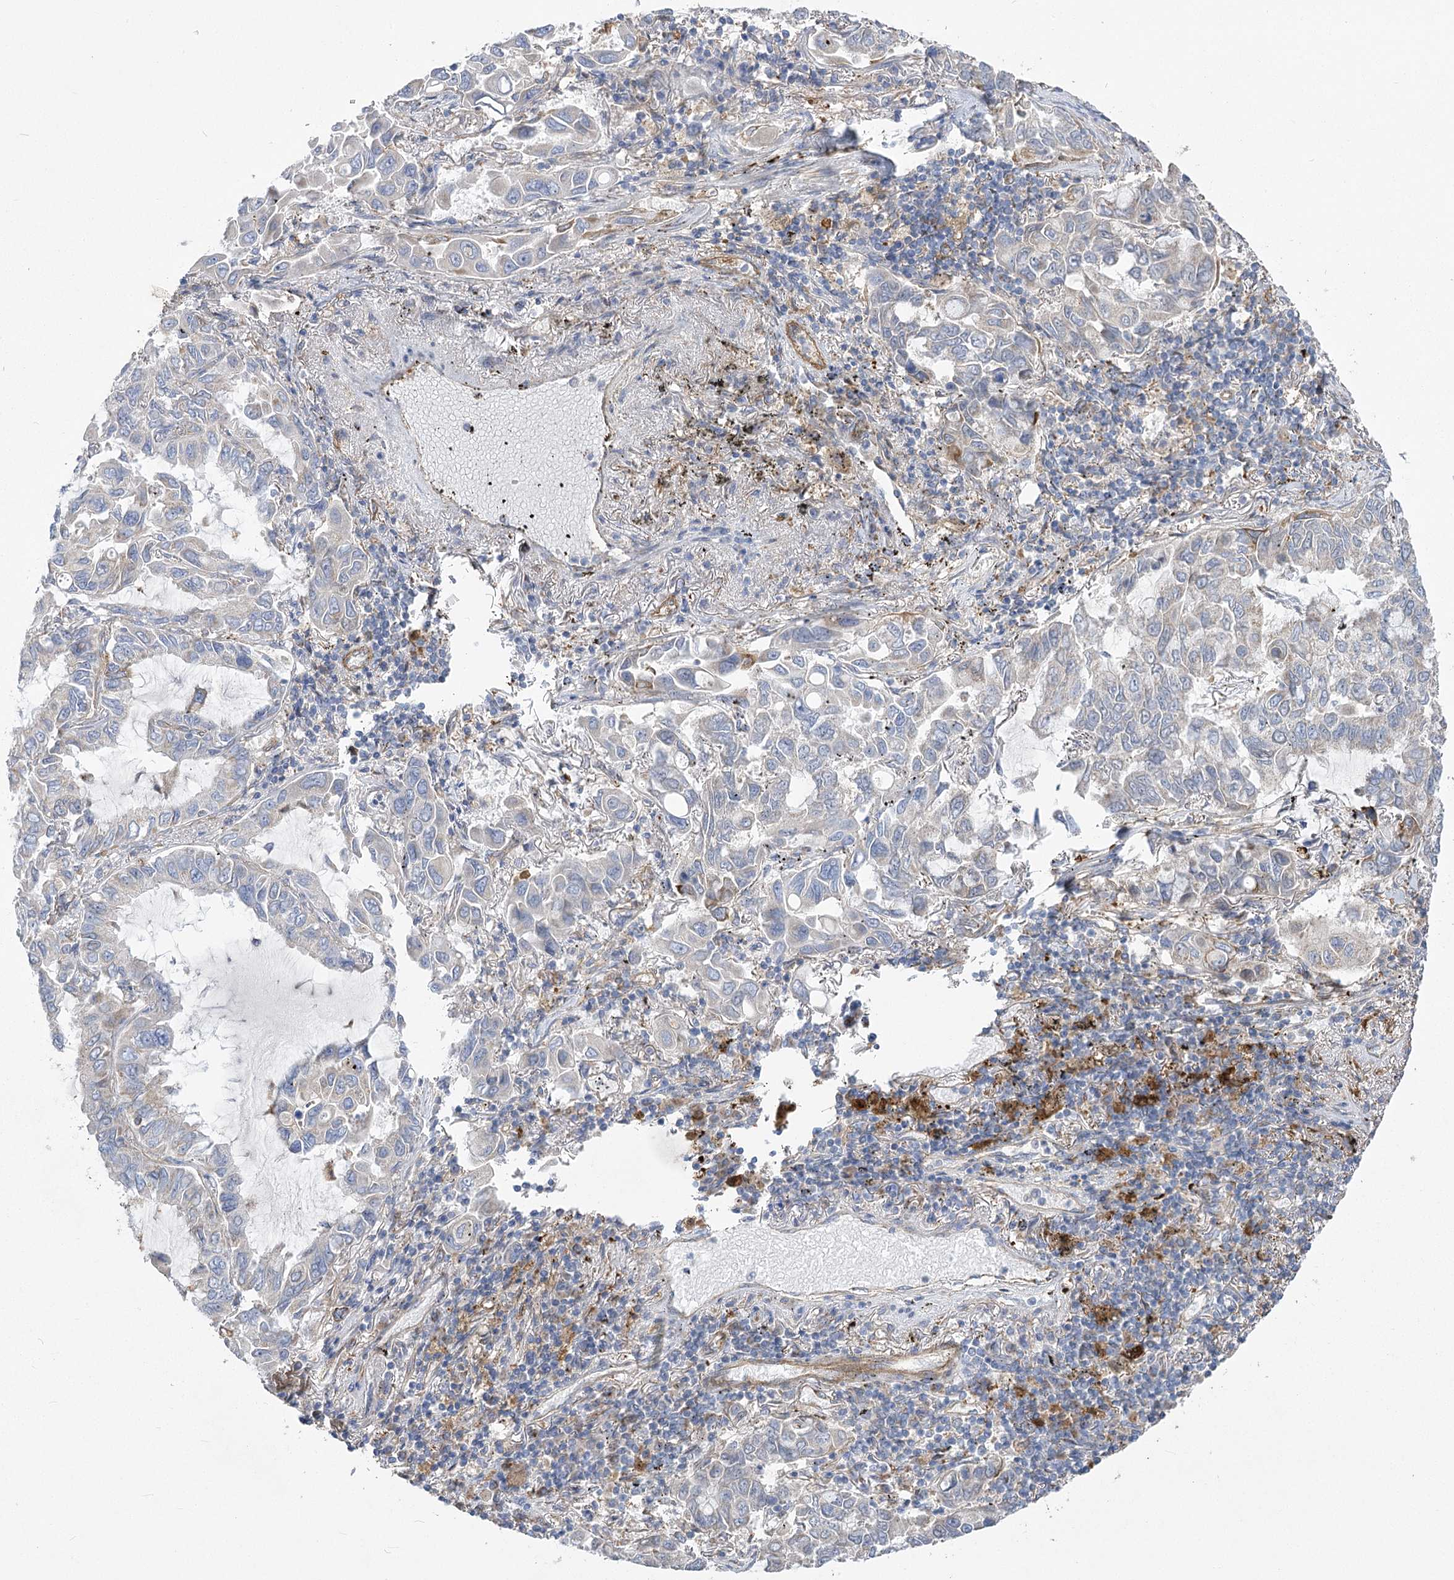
{"staining": {"intensity": "negative", "quantity": "none", "location": "none"}, "tissue": "lung cancer", "cell_type": "Tumor cells", "image_type": "cancer", "snomed": [{"axis": "morphology", "description": "Adenocarcinoma, NOS"}, {"axis": "topography", "description": "Lung"}], "caption": "This is a image of immunohistochemistry staining of lung cancer, which shows no staining in tumor cells.", "gene": "RMDN2", "patient": {"sex": "male", "age": 64}}